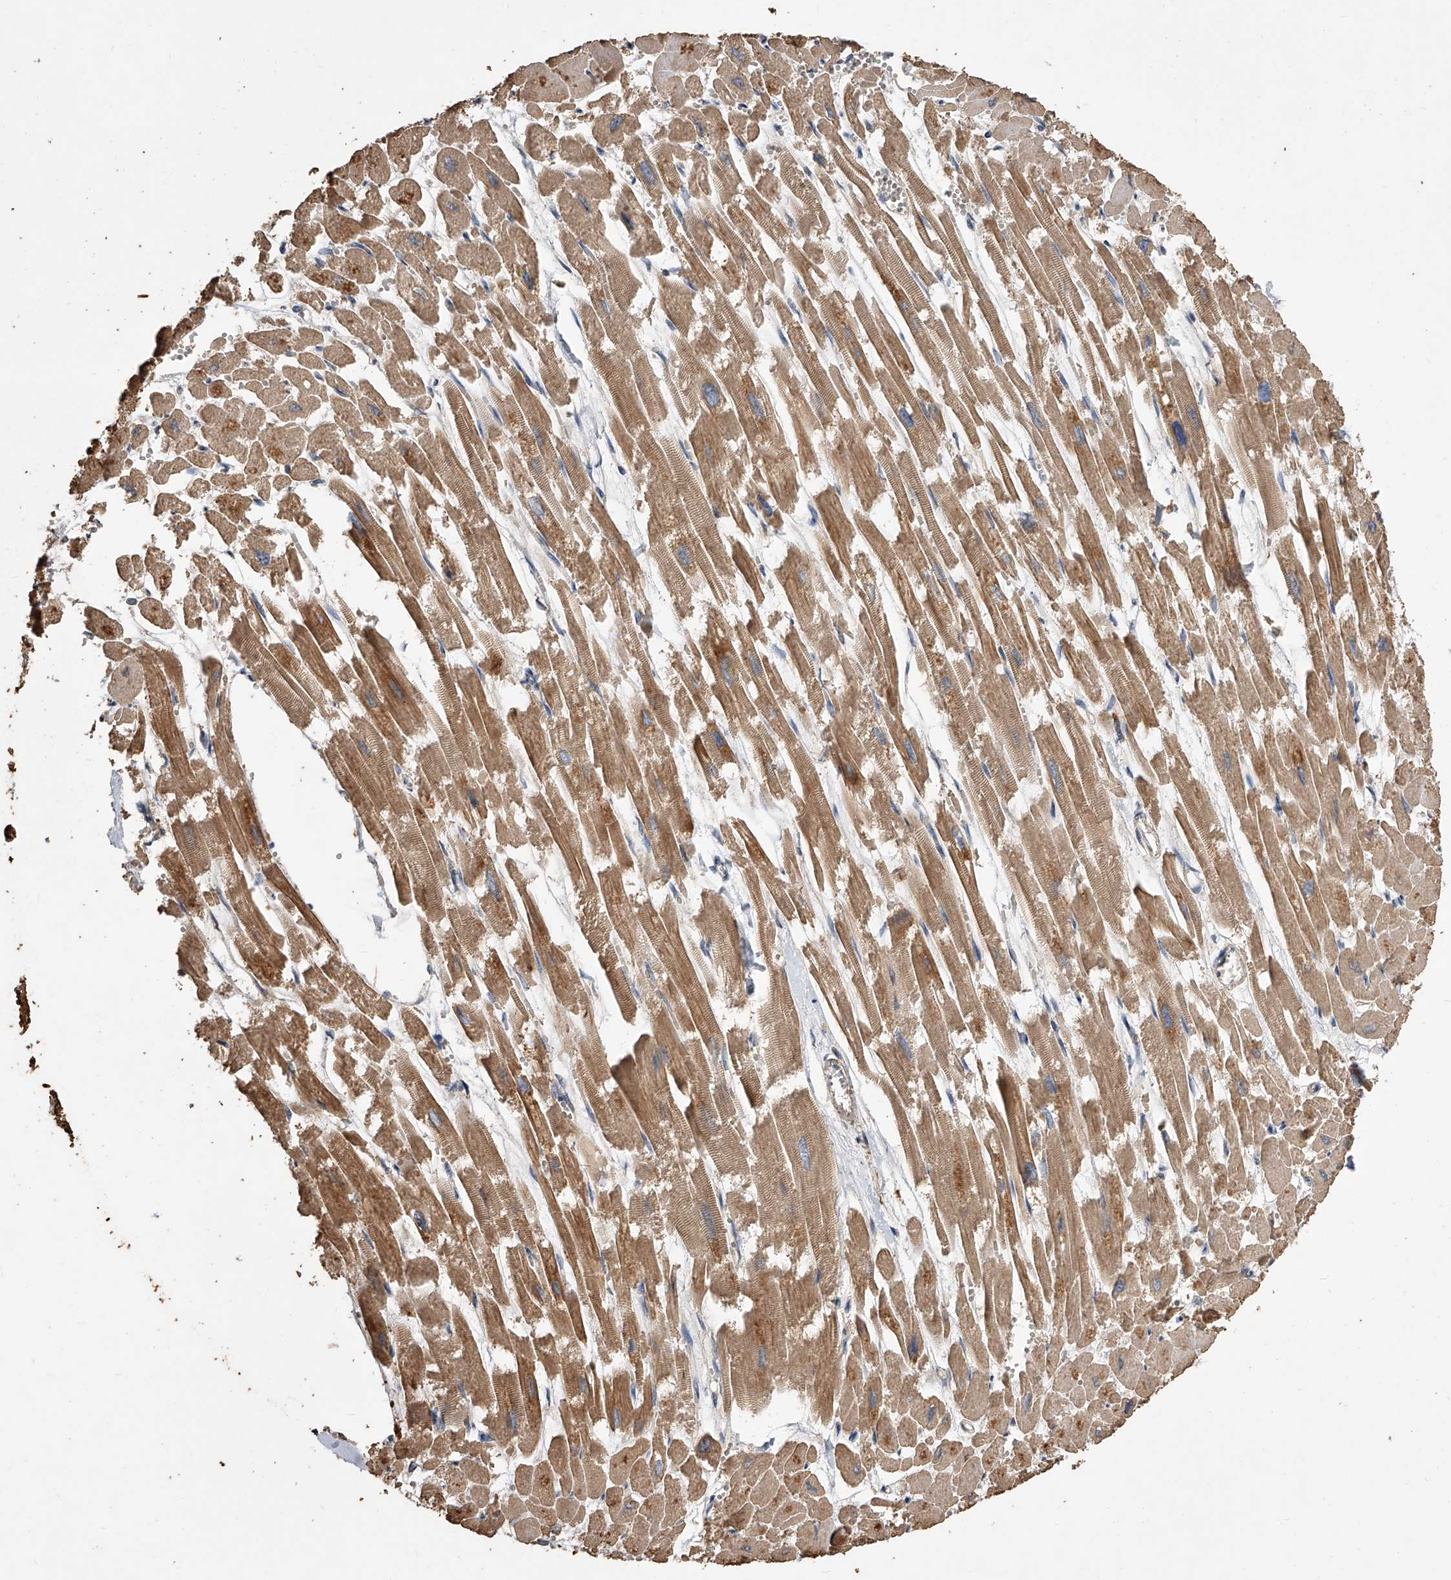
{"staining": {"intensity": "moderate", "quantity": ">75%", "location": "cytoplasmic/membranous"}, "tissue": "heart muscle", "cell_type": "Cardiomyocytes", "image_type": "normal", "snomed": [{"axis": "morphology", "description": "Normal tissue, NOS"}, {"axis": "topography", "description": "Heart"}], "caption": "About >75% of cardiomyocytes in normal heart muscle demonstrate moderate cytoplasmic/membranous protein expression as visualized by brown immunohistochemical staining.", "gene": "LTV1", "patient": {"sex": "male", "age": 54}}